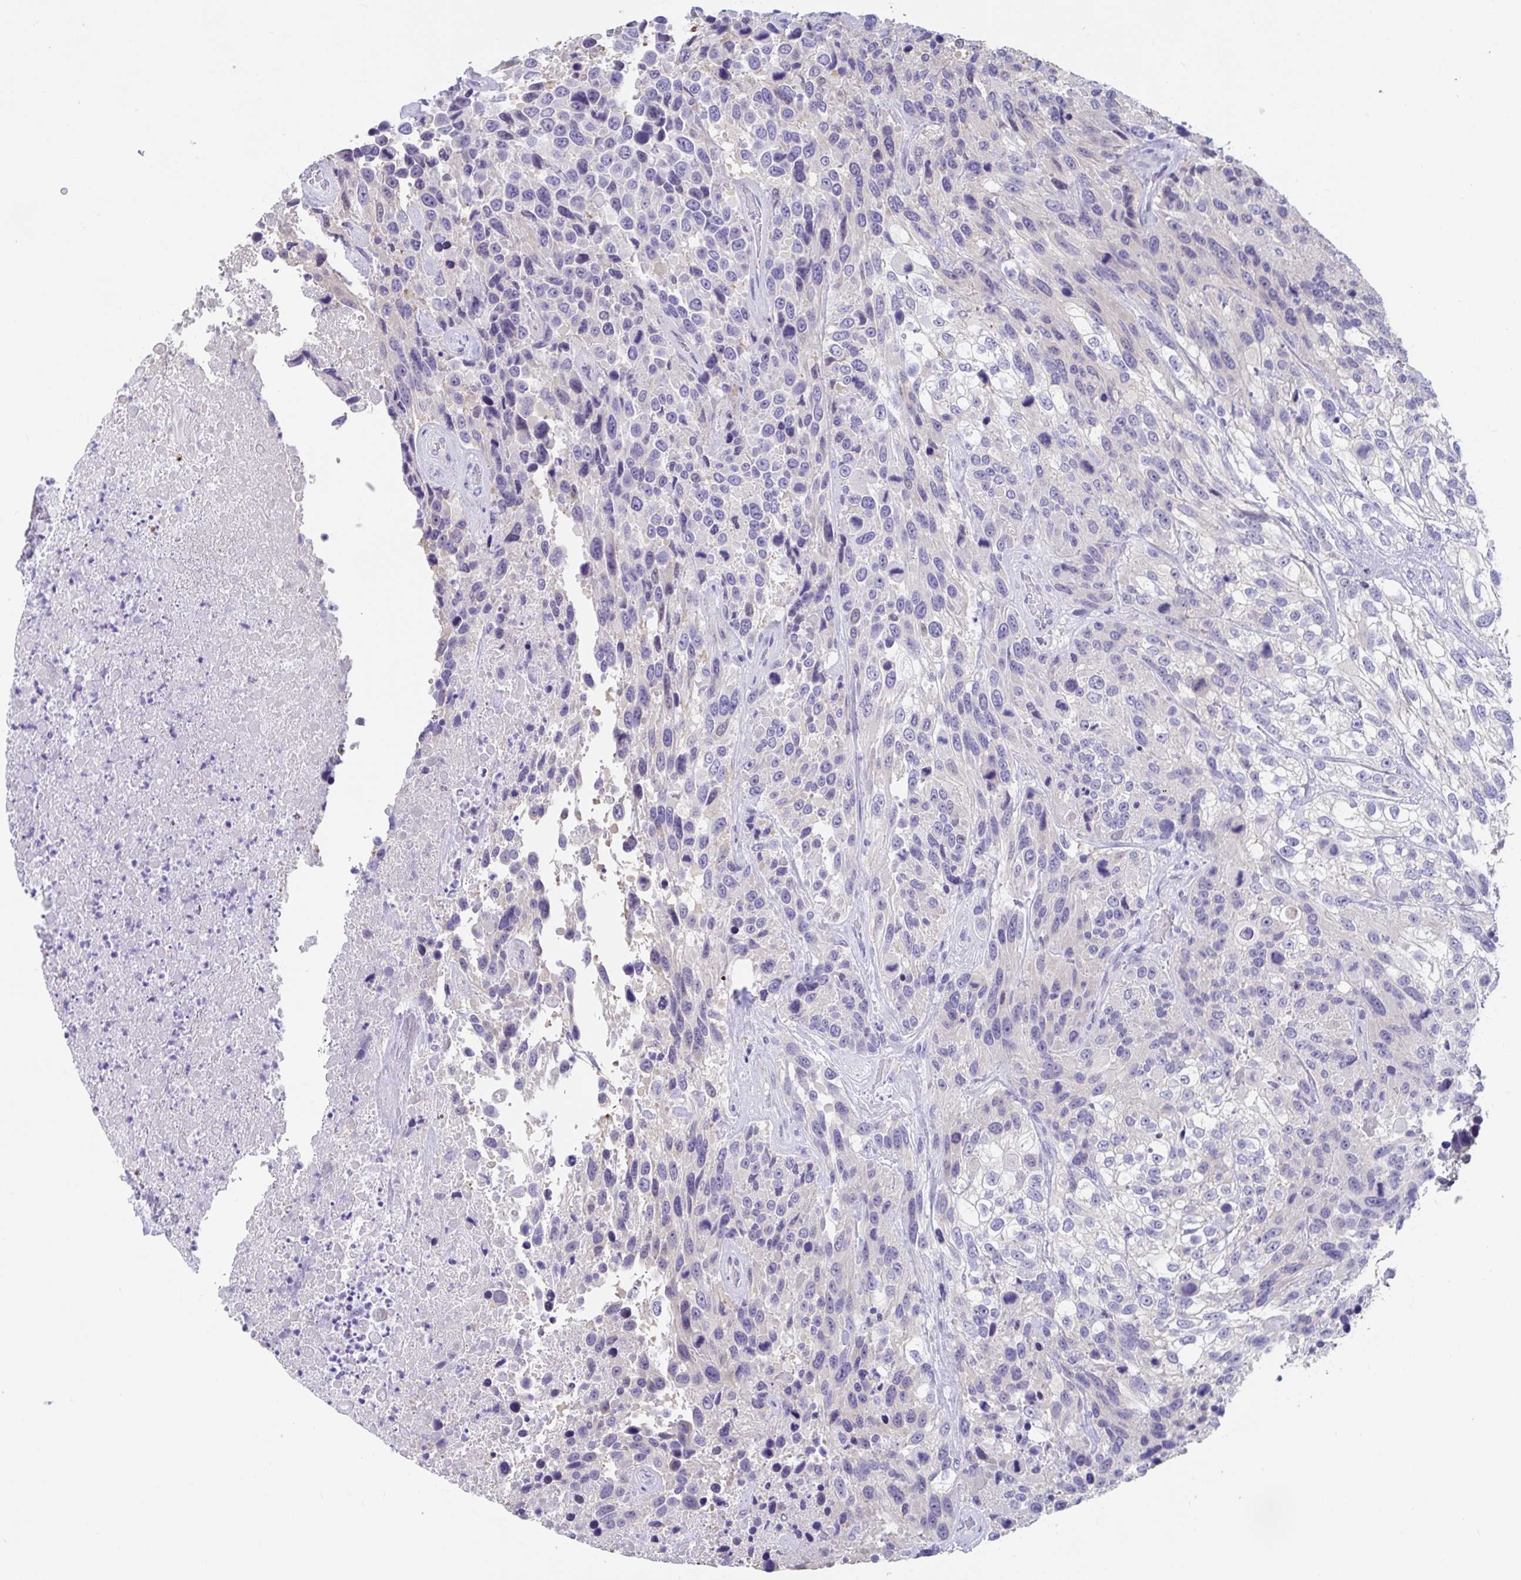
{"staining": {"intensity": "negative", "quantity": "none", "location": "none"}, "tissue": "urothelial cancer", "cell_type": "Tumor cells", "image_type": "cancer", "snomed": [{"axis": "morphology", "description": "Urothelial carcinoma, High grade"}, {"axis": "topography", "description": "Urinary bladder"}], "caption": "High power microscopy micrograph of an IHC photomicrograph of urothelial carcinoma (high-grade), revealing no significant positivity in tumor cells. (DAB (3,3'-diaminobenzidine) immunohistochemistry (IHC) visualized using brightfield microscopy, high magnification).", "gene": "TTC30B", "patient": {"sex": "female", "age": 70}}